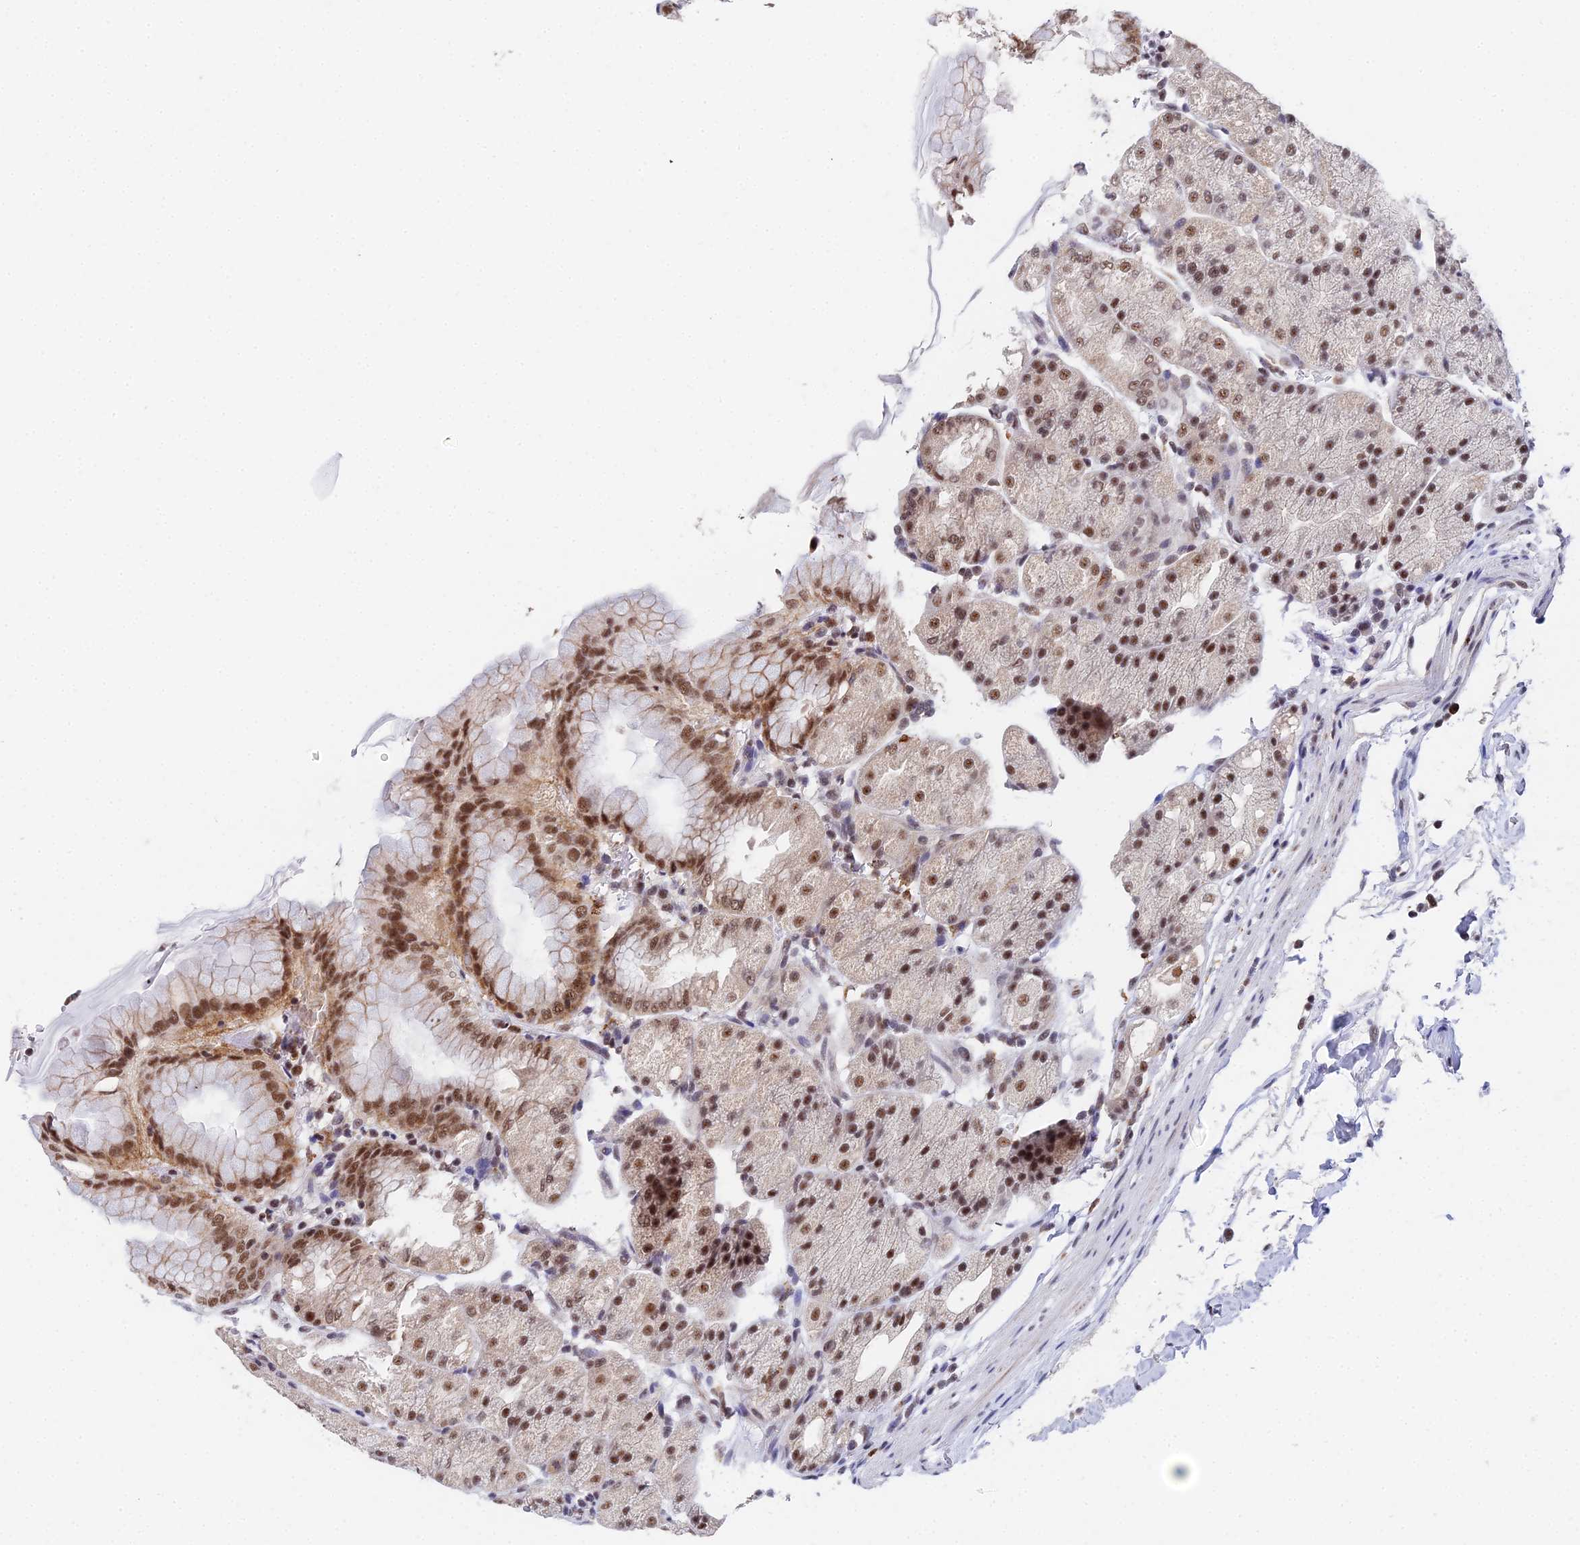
{"staining": {"intensity": "moderate", "quantity": ">75%", "location": "nuclear"}, "tissue": "stomach", "cell_type": "Glandular cells", "image_type": "normal", "snomed": [{"axis": "morphology", "description": "Normal tissue, NOS"}, {"axis": "topography", "description": "Stomach, upper"}, {"axis": "topography", "description": "Stomach, lower"}], "caption": "Human stomach stained with a brown dye displays moderate nuclear positive staining in about >75% of glandular cells.", "gene": "MAGOHB", "patient": {"sex": "male", "age": 62}}